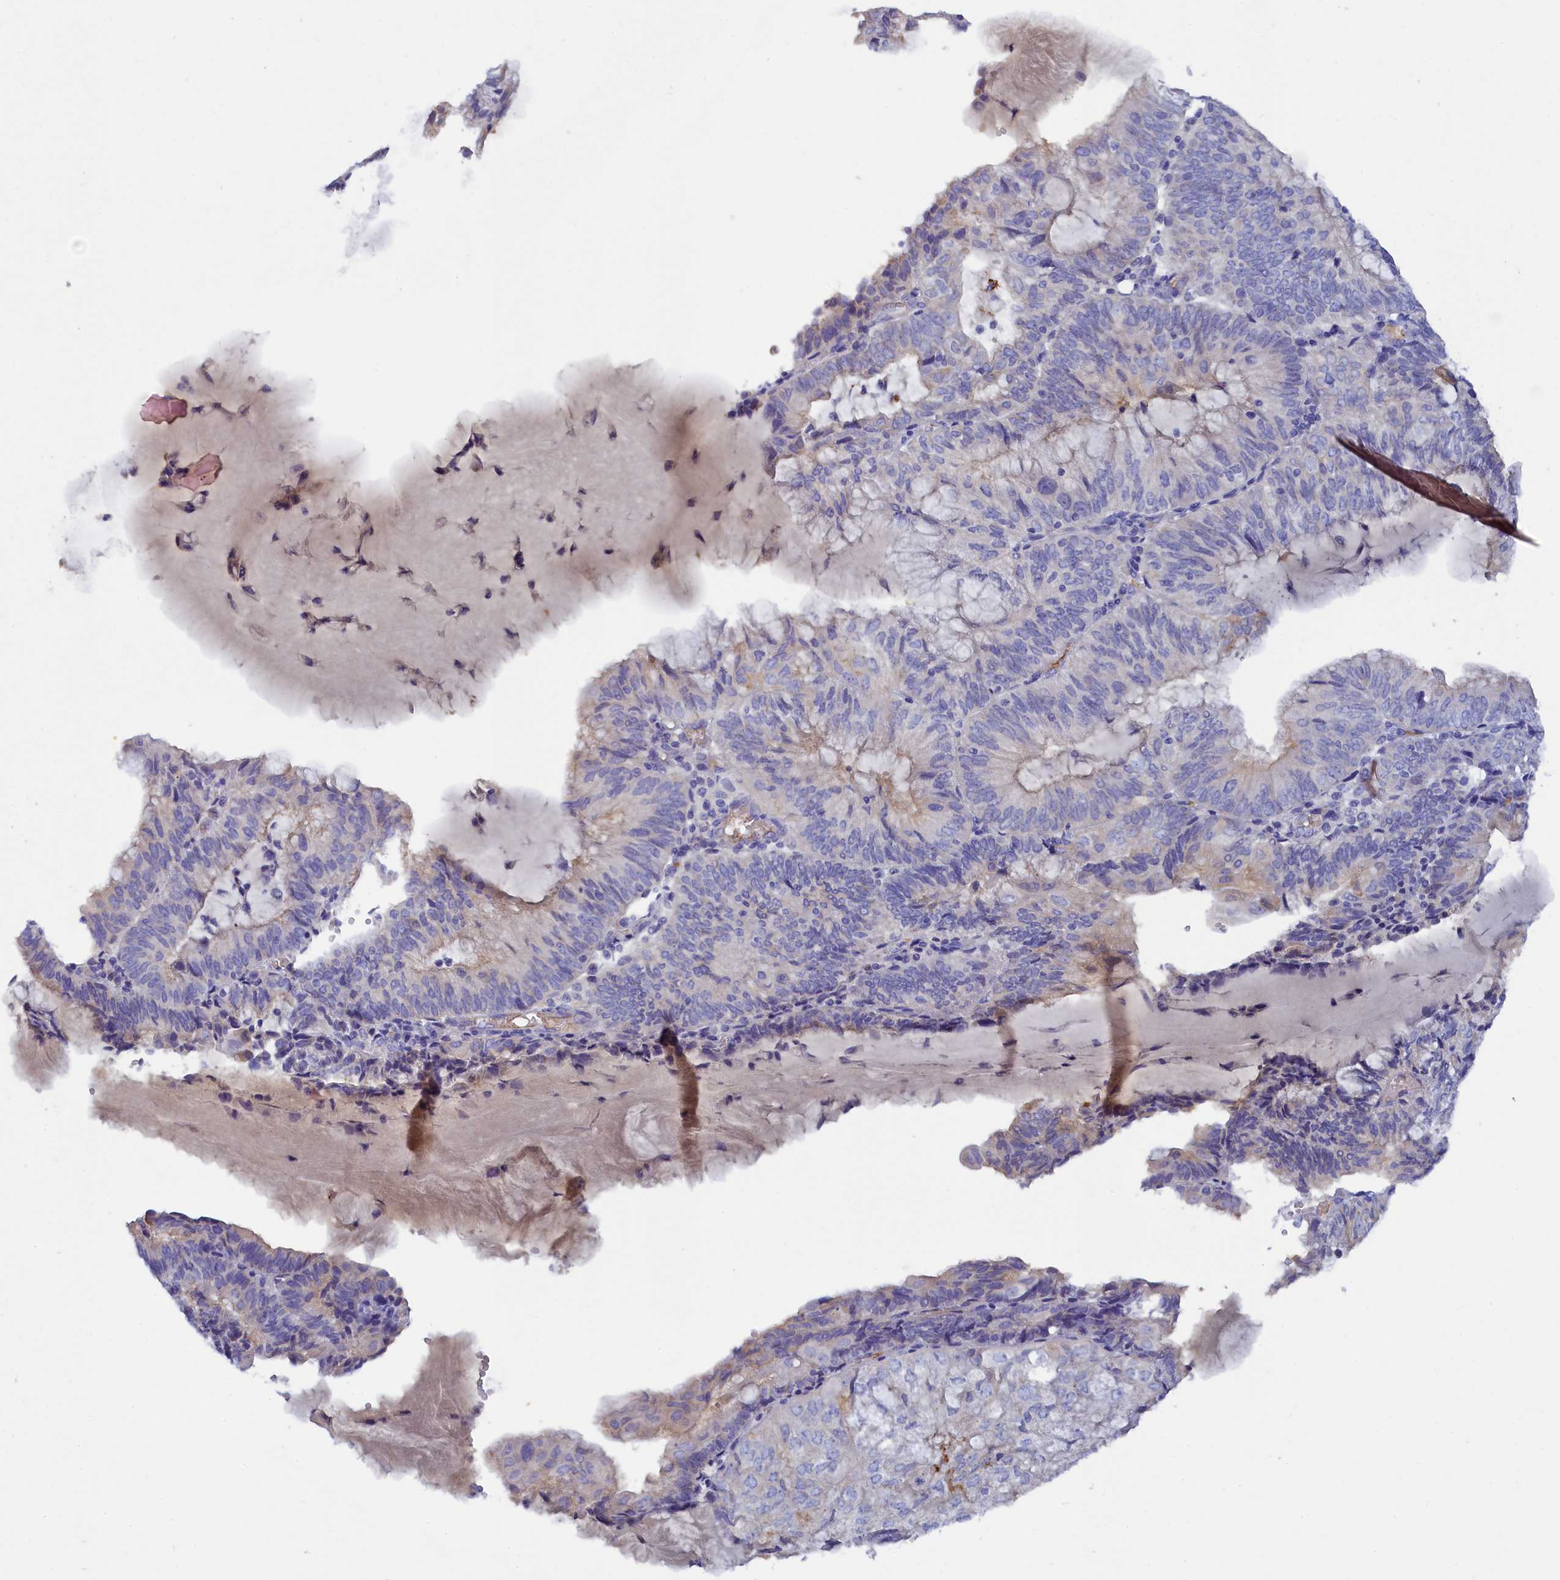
{"staining": {"intensity": "weak", "quantity": "<25%", "location": "cytoplasmic/membranous"}, "tissue": "endometrial cancer", "cell_type": "Tumor cells", "image_type": "cancer", "snomed": [{"axis": "morphology", "description": "Adenocarcinoma, NOS"}, {"axis": "topography", "description": "Endometrium"}], "caption": "Tumor cells are negative for brown protein staining in endometrial adenocarcinoma.", "gene": "MYADML2", "patient": {"sex": "female", "age": 81}}